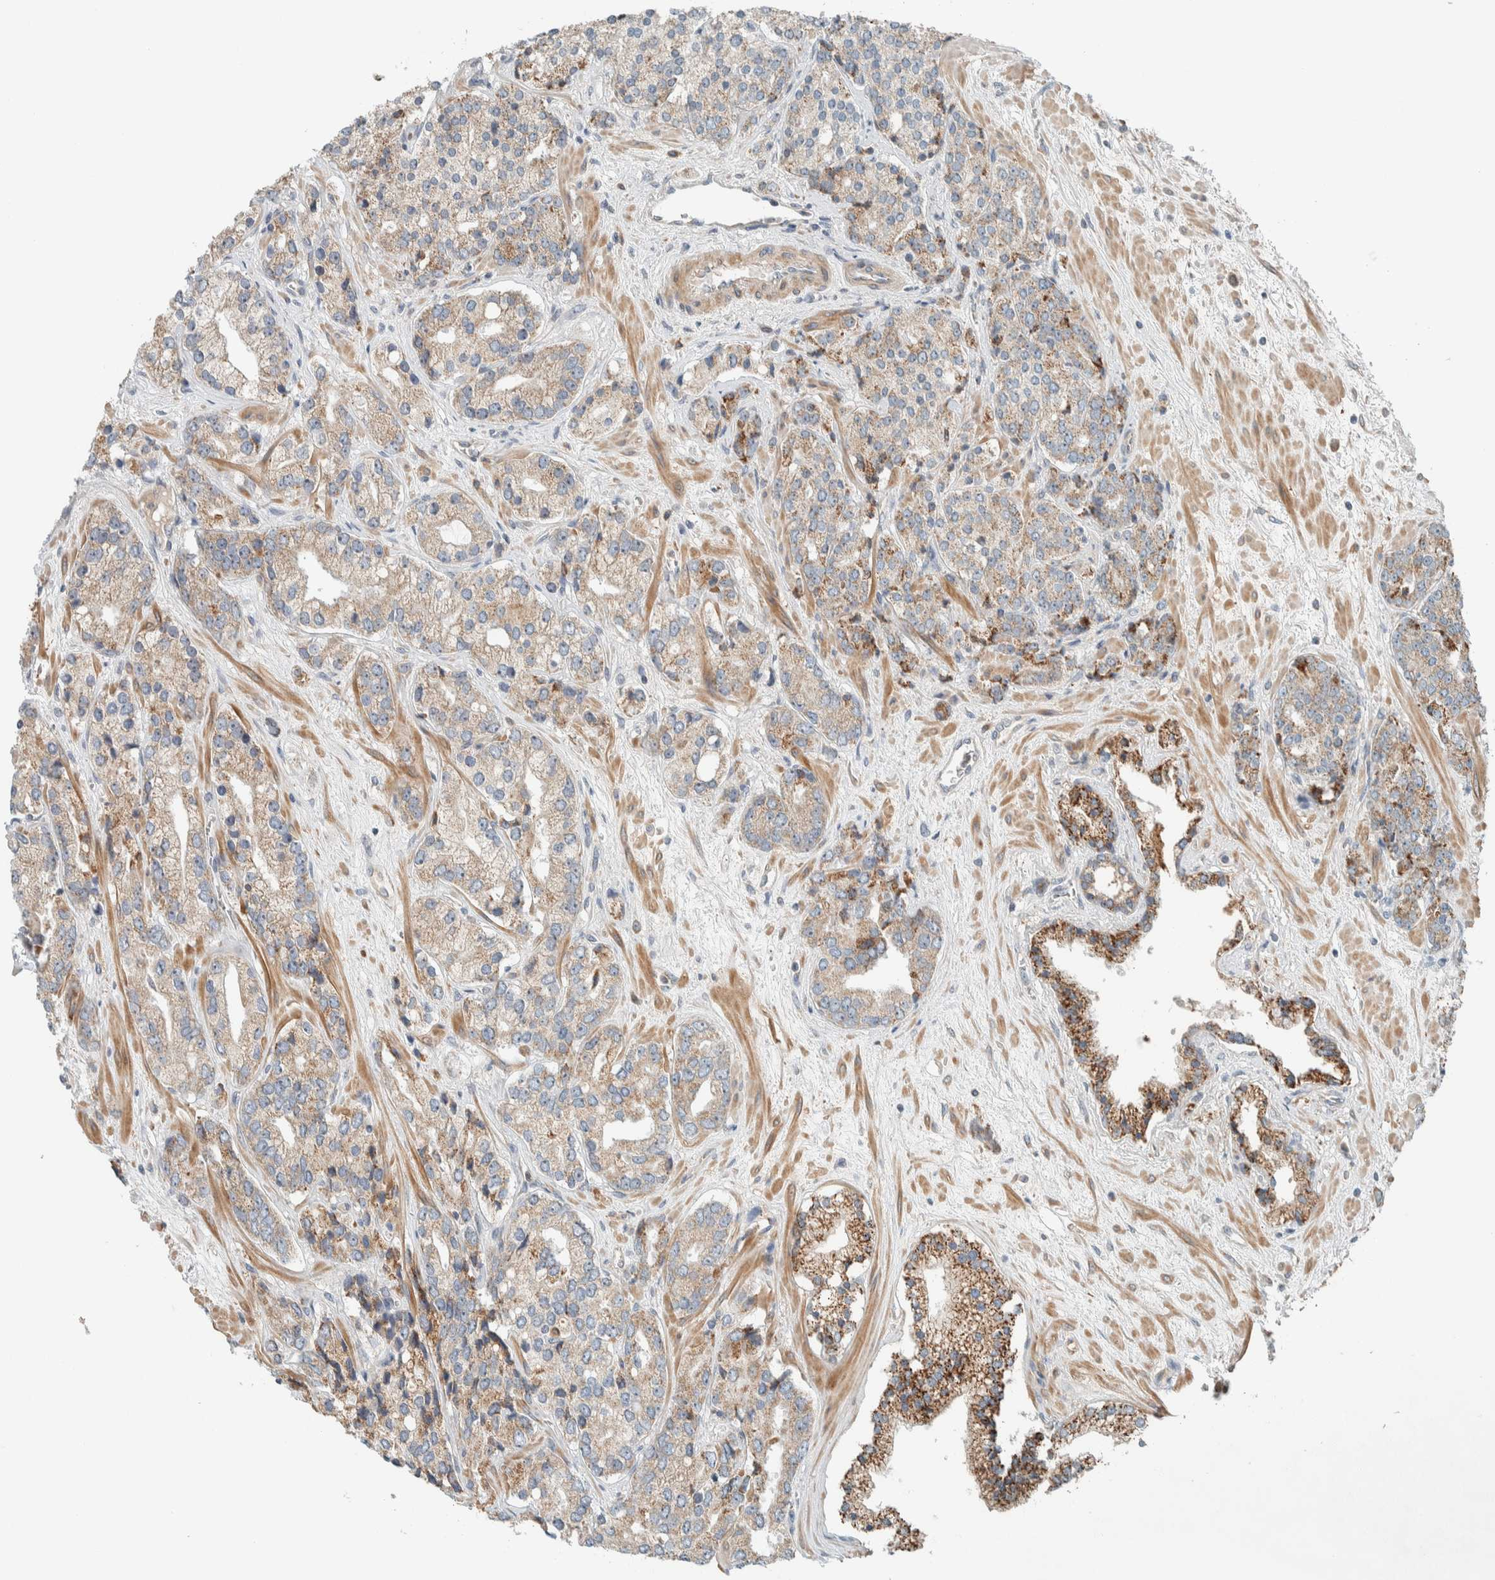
{"staining": {"intensity": "weak", "quantity": ">75%", "location": "cytoplasmic/membranous"}, "tissue": "prostate cancer", "cell_type": "Tumor cells", "image_type": "cancer", "snomed": [{"axis": "morphology", "description": "Adenocarcinoma, High grade"}, {"axis": "topography", "description": "Prostate"}], "caption": "A histopathology image of adenocarcinoma (high-grade) (prostate) stained for a protein exhibits weak cytoplasmic/membranous brown staining in tumor cells.", "gene": "SLFN12L", "patient": {"sex": "male", "age": 71}}